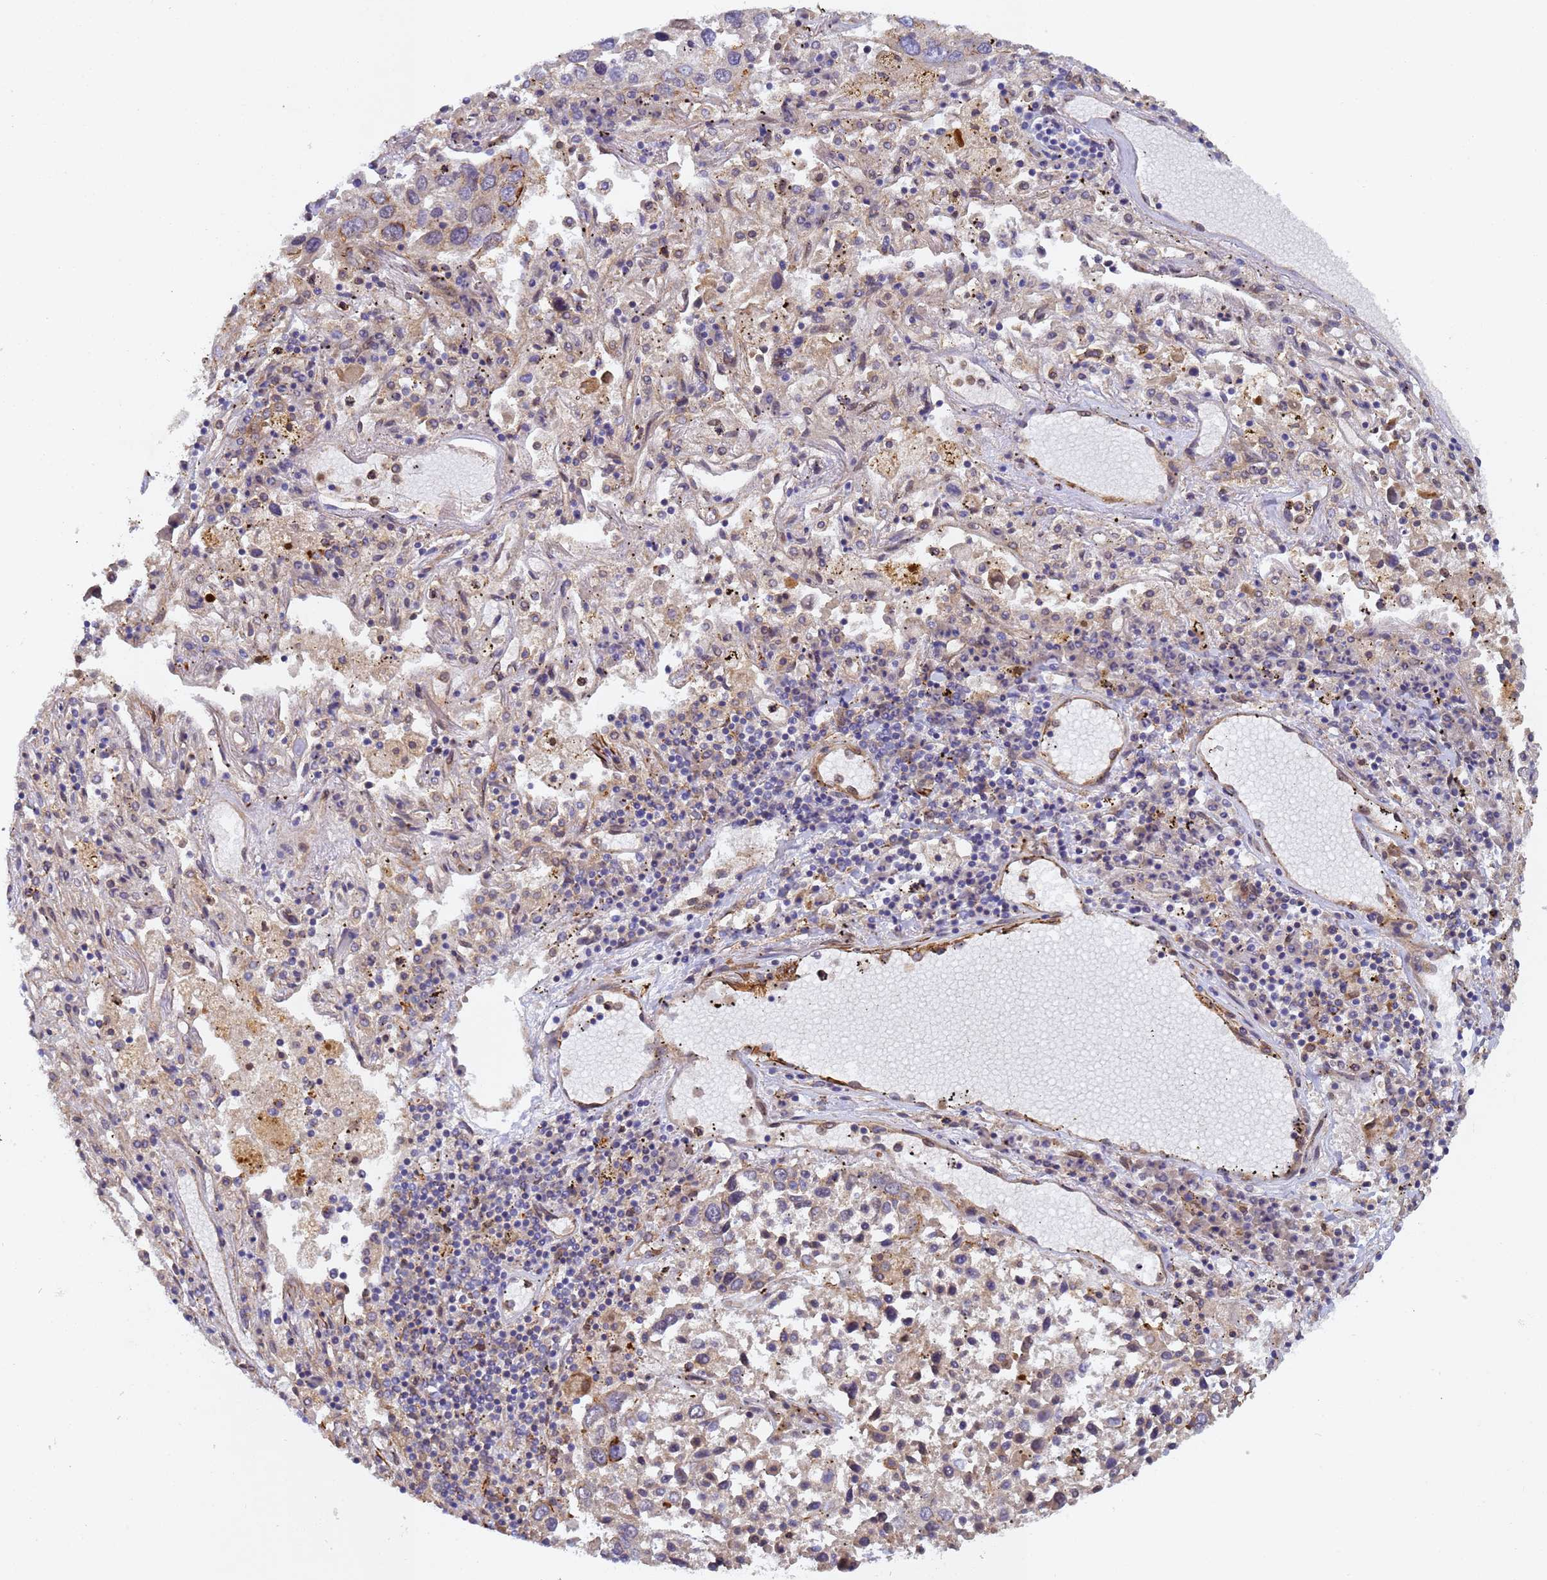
{"staining": {"intensity": "moderate", "quantity": "25%-75%", "location": "cytoplasmic/membranous"}, "tissue": "lung cancer", "cell_type": "Tumor cells", "image_type": "cancer", "snomed": [{"axis": "morphology", "description": "Squamous cell carcinoma, NOS"}, {"axis": "topography", "description": "Lung"}], "caption": "An immunohistochemistry photomicrograph of neoplastic tissue is shown. Protein staining in brown shows moderate cytoplasmic/membranous positivity in lung cancer within tumor cells.", "gene": "RALGAPA2", "patient": {"sex": "male", "age": 65}}